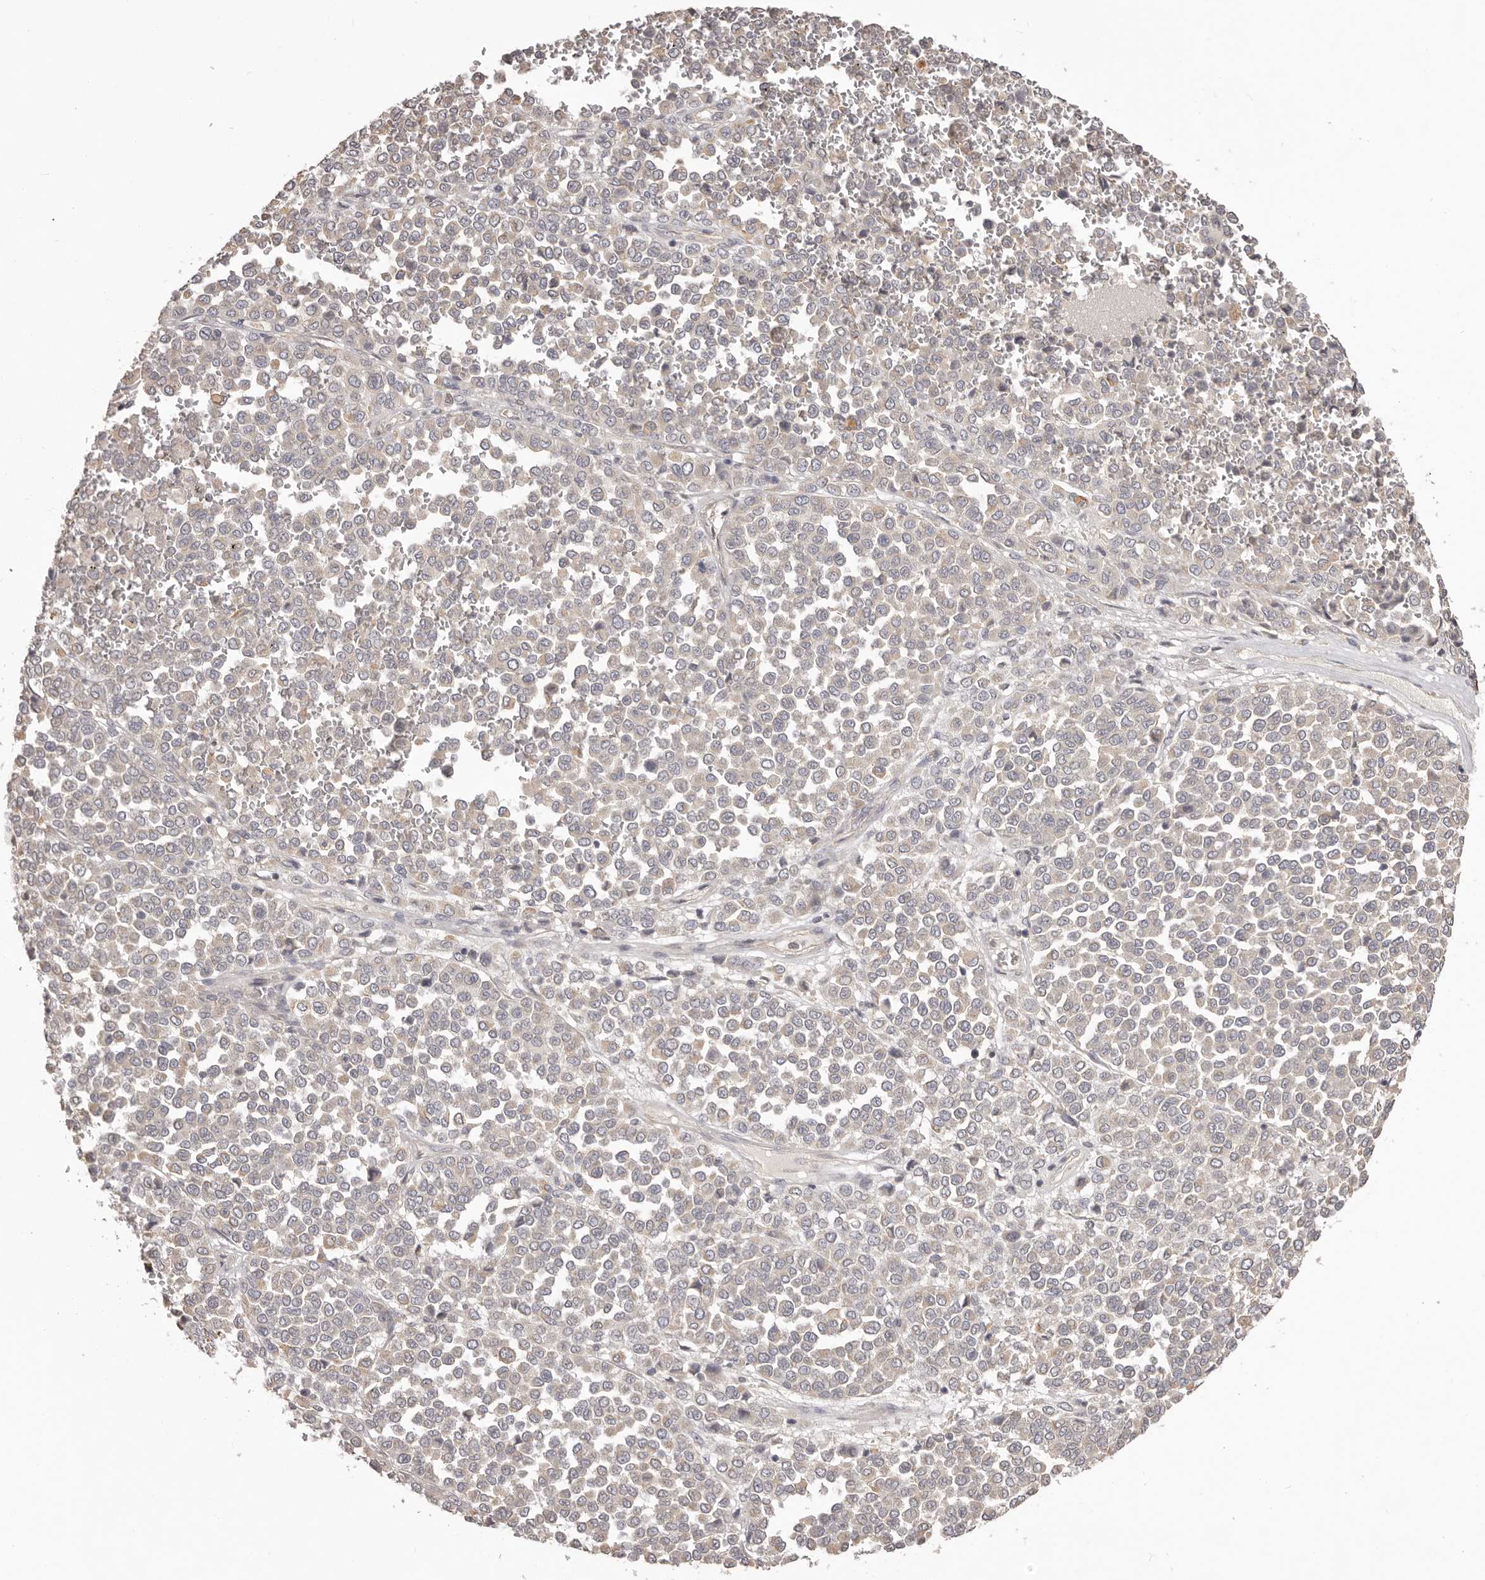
{"staining": {"intensity": "weak", "quantity": "<25%", "location": "cytoplasmic/membranous"}, "tissue": "melanoma", "cell_type": "Tumor cells", "image_type": "cancer", "snomed": [{"axis": "morphology", "description": "Malignant melanoma, Metastatic site"}, {"axis": "topography", "description": "Pancreas"}], "caption": "DAB (3,3'-diaminobenzidine) immunohistochemical staining of human melanoma exhibits no significant staining in tumor cells.", "gene": "HRH1", "patient": {"sex": "female", "age": 30}}